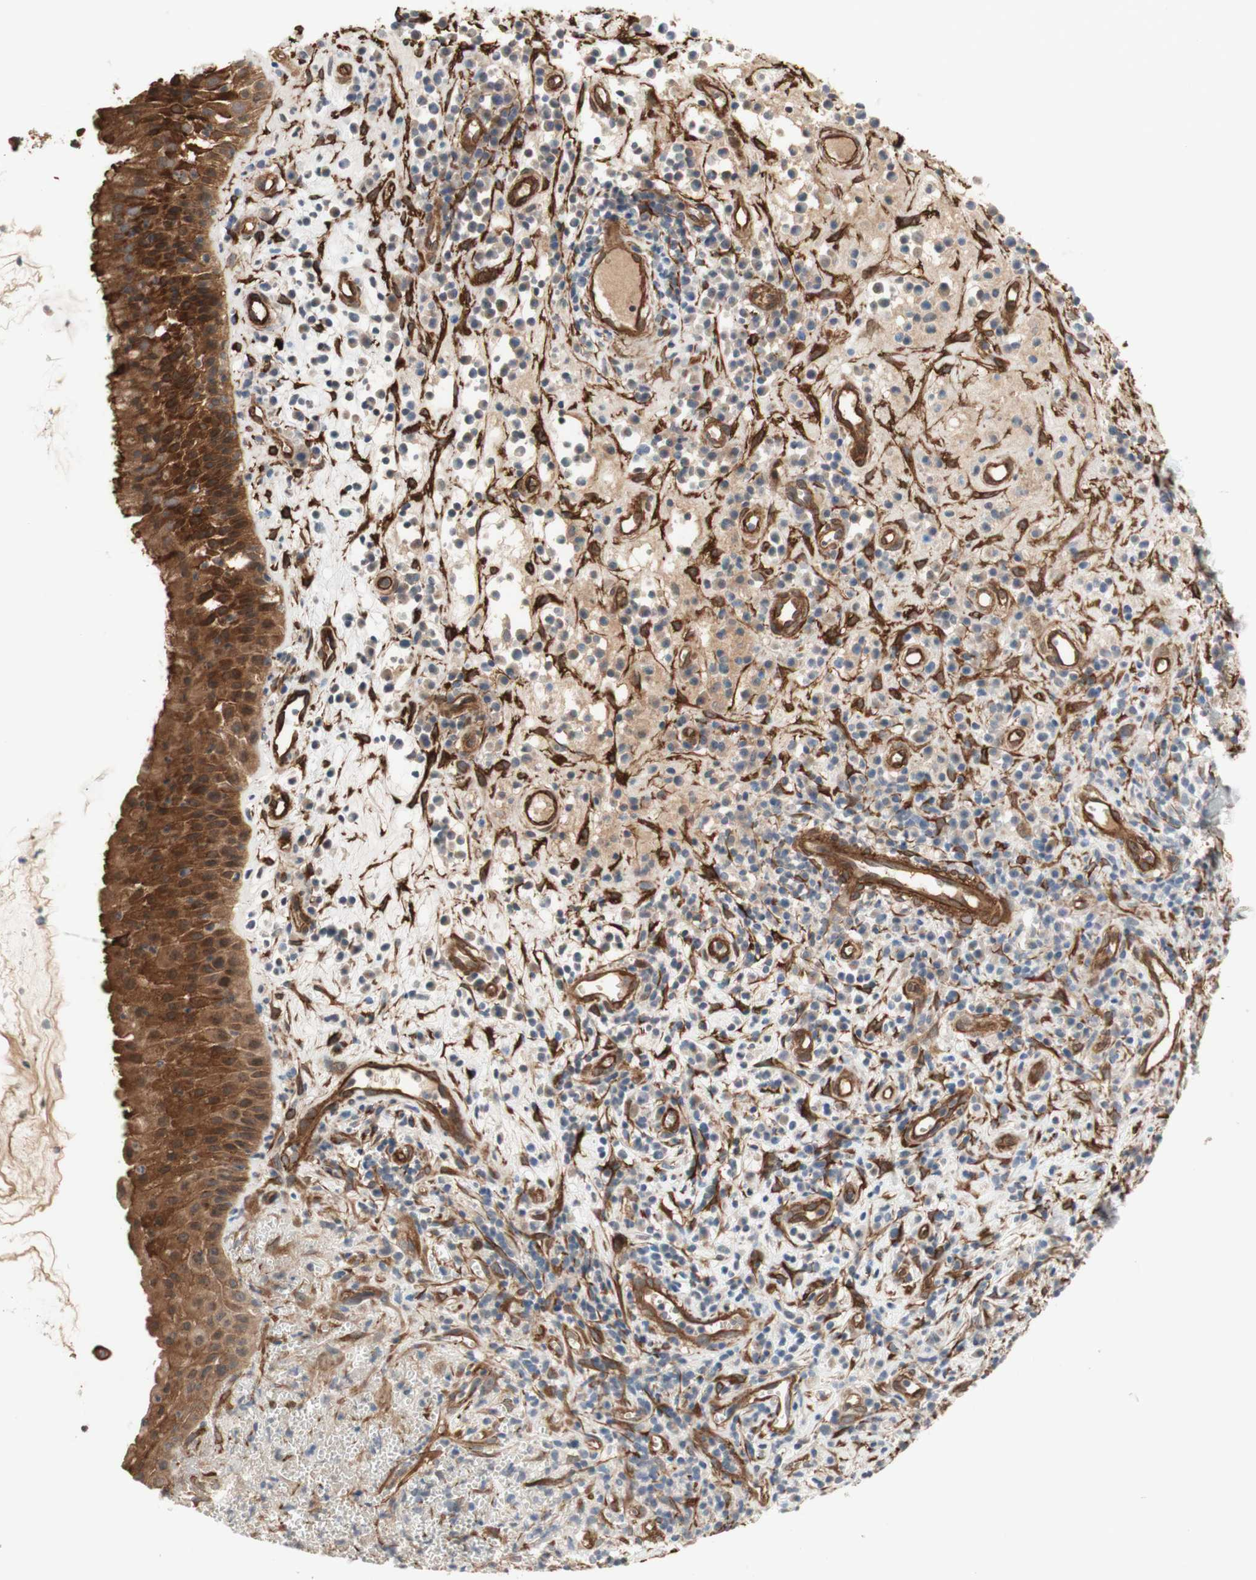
{"staining": {"intensity": "strong", "quantity": ">75%", "location": "cytoplasmic/membranous"}, "tissue": "nasopharynx", "cell_type": "Respiratory epithelial cells", "image_type": "normal", "snomed": [{"axis": "morphology", "description": "Normal tissue, NOS"}, {"axis": "topography", "description": "Nasopharynx"}], "caption": "Normal nasopharynx reveals strong cytoplasmic/membranous staining in approximately >75% of respiratory epithelial cells The staining was performed using DAB to visualize the protein expression in brown, while the nuclei were stained in blue with hematoxylin (Magnification: 20x)..", "gene": "CNN3", "patient": {"sex": "female", "age": 51}}